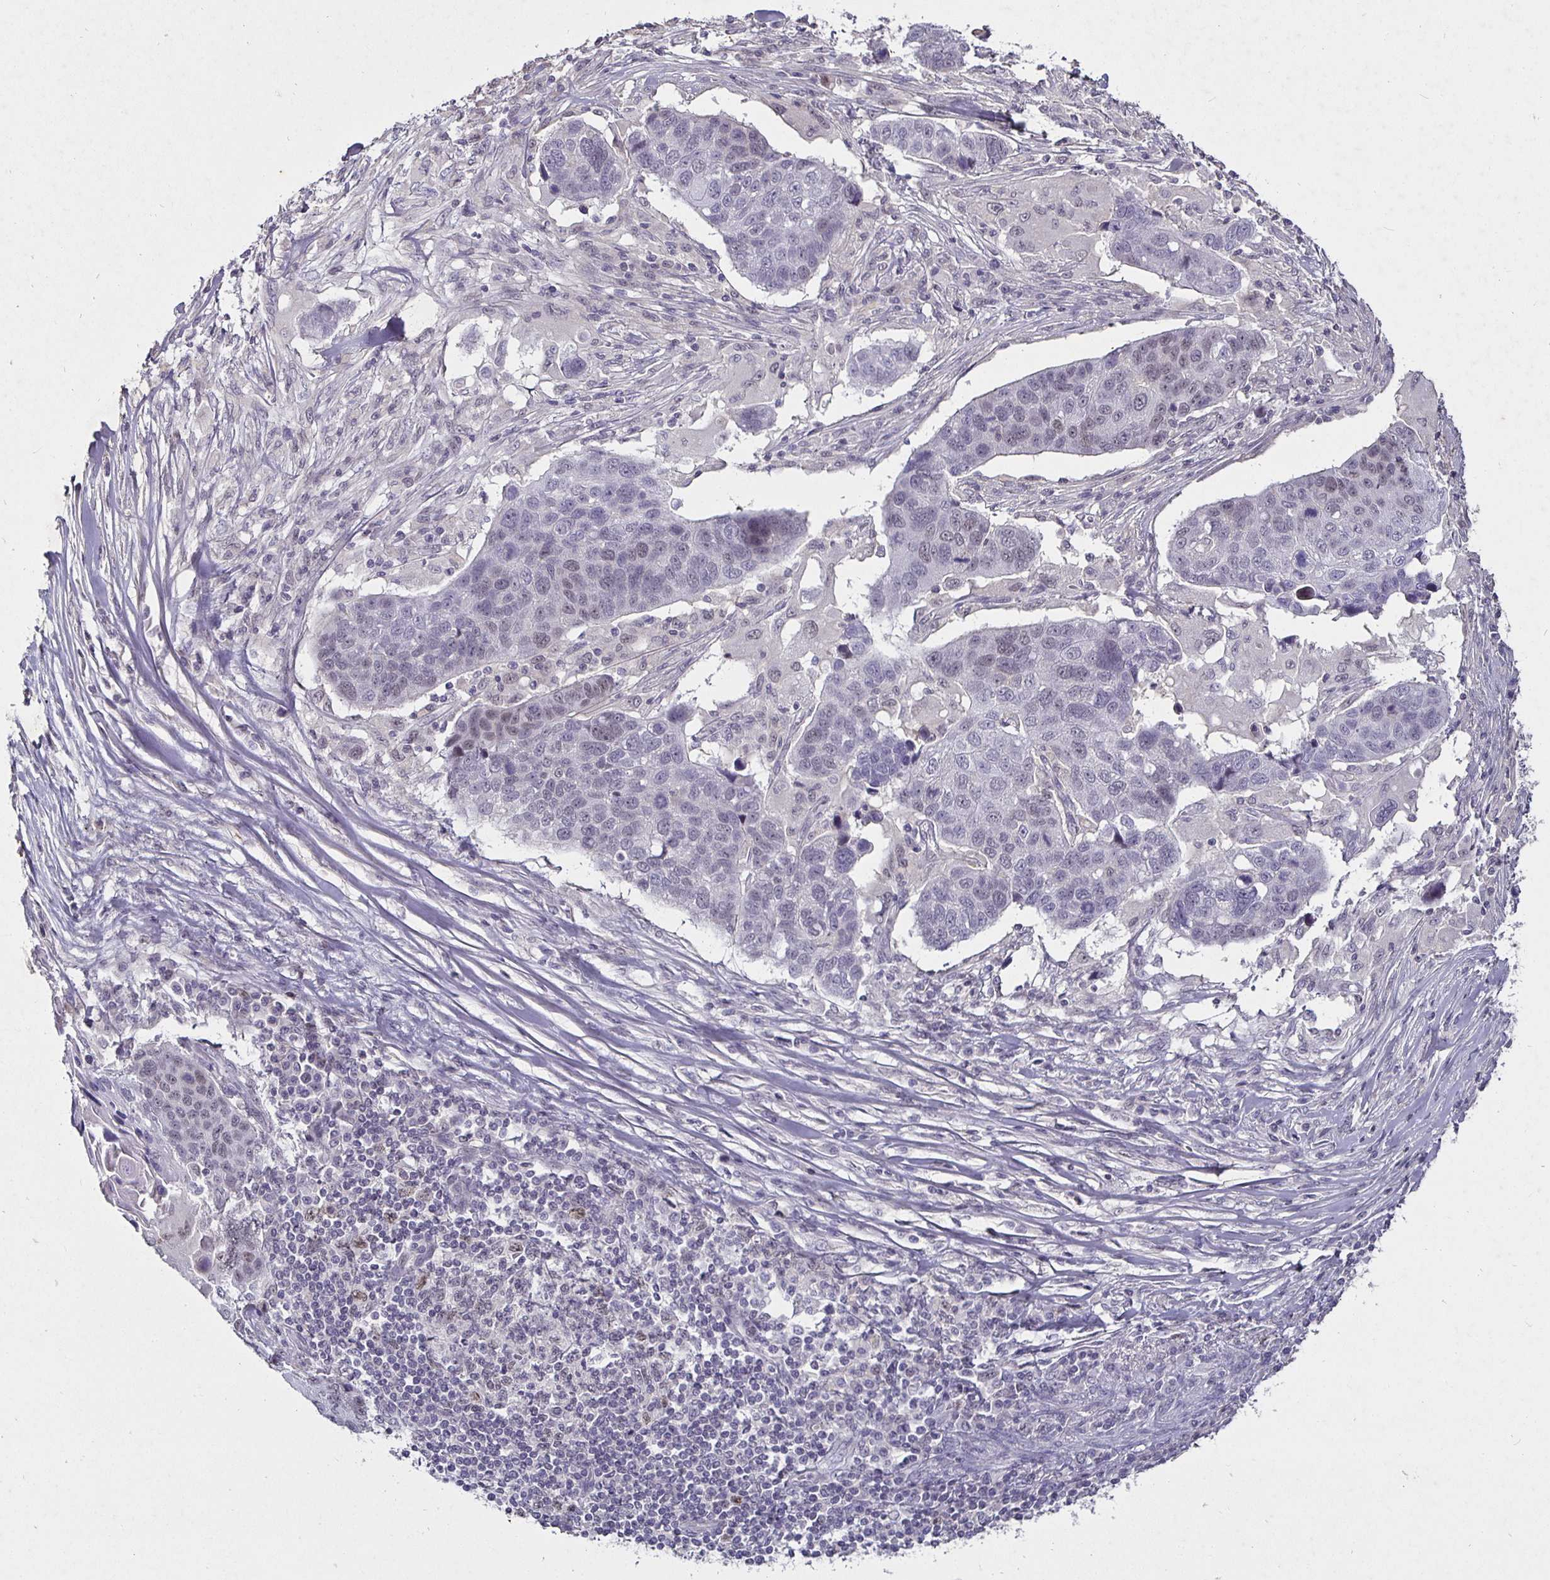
{"staining": {"intensity": "weak", "quantity": "<25%", "location": "nuclear"}, "tissue": "lung cancer", "cell_type": "Tumor cells", "image_type": "cancer", "snomed": [{"axis": "morphology", "description": "Squamous cell carcinoma, NOS"}, {"axis": "topography", "description": "Lymph node"}, {"axis": "topography", "description": "Lung"}], "caption": "Immunohistochemistry of lung cancer exhibits no expression in tumor cells. (DAB (3,3'-diaminobenzidine) IHC, high magnification).", "gene": "MLH1", "patient": {"sex": "male", "age": 61}}